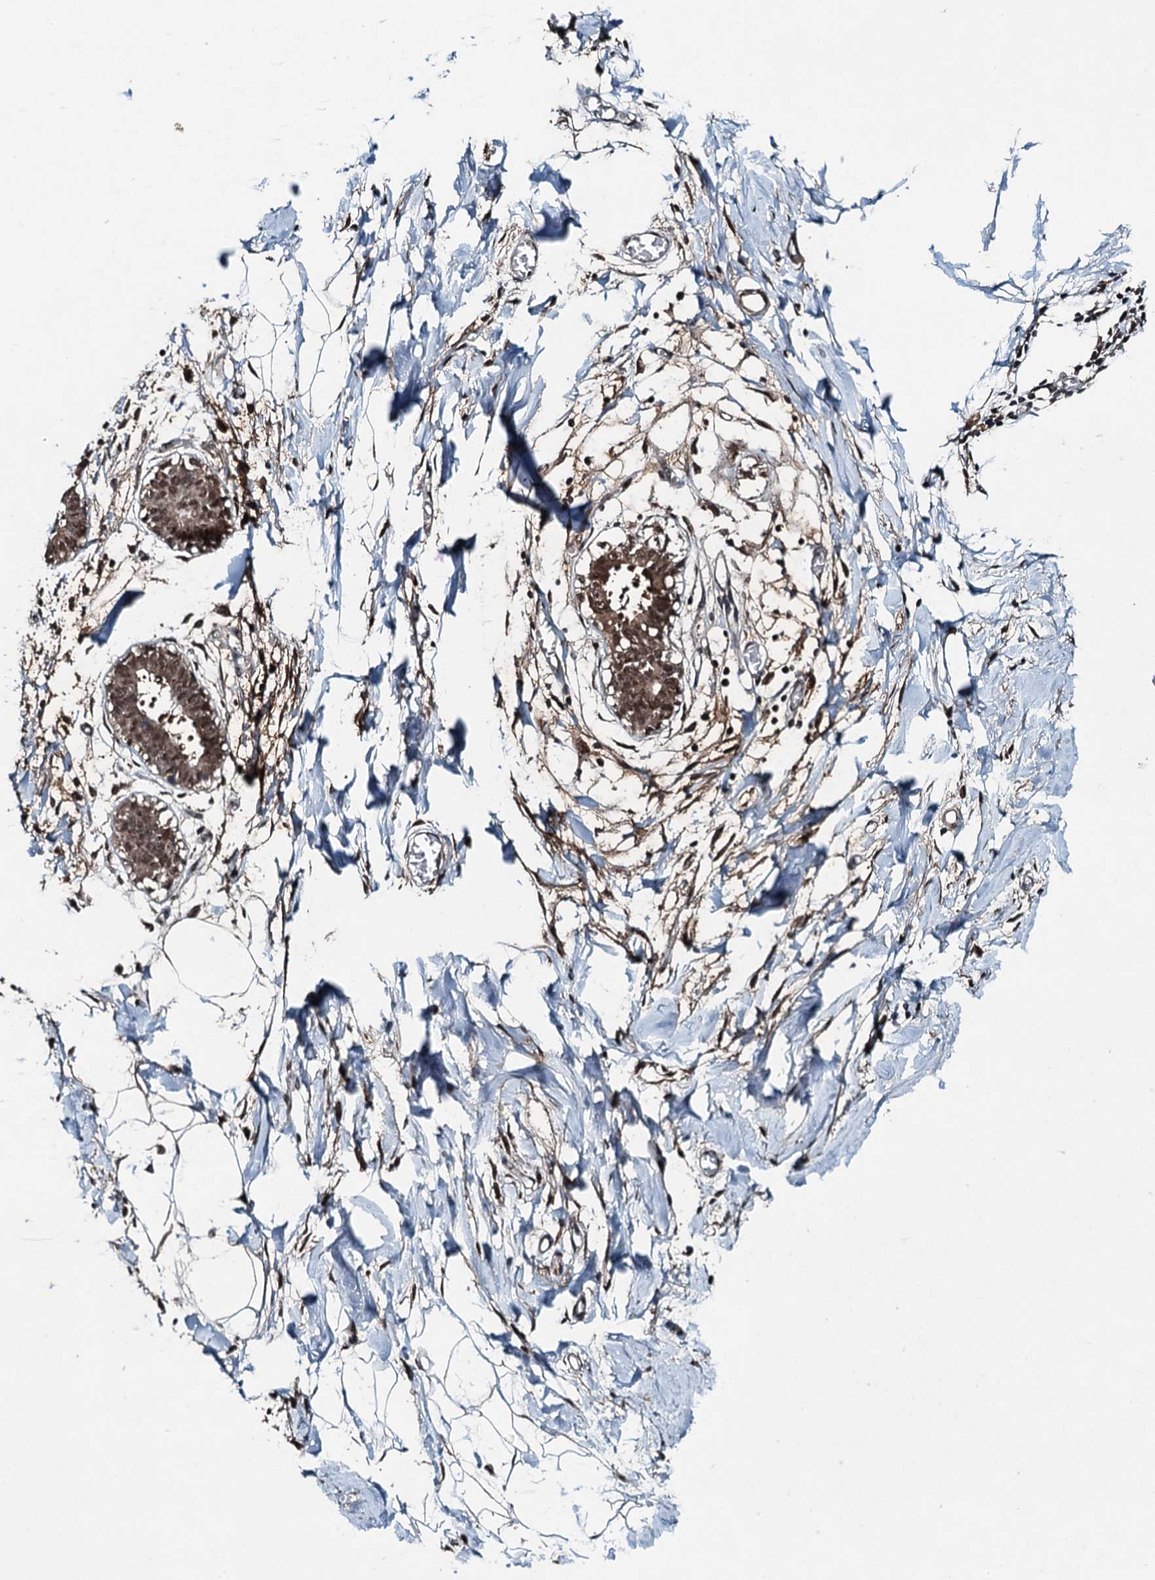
{"staining": {"intensity": "weak", "quantity": ">75%", "location": "cytoplasmic/membranous,nuclear"}, "tissue": "breast", "cell_type": "Adipocytes", "image_type": "normal", "snomed": [{"axis": "morphology", "description": "Normal tissue, NOS"}, {"axis": "topography", "description": "Breast"}], "caption": "This is a micrograph of IHC staining of benign breast, which shows weak positivity in the cytoplasmic/membranous,nuclear of adipocytes.", "gene": "UBXN6", "patient": {"sex": "female", "age": 27}}